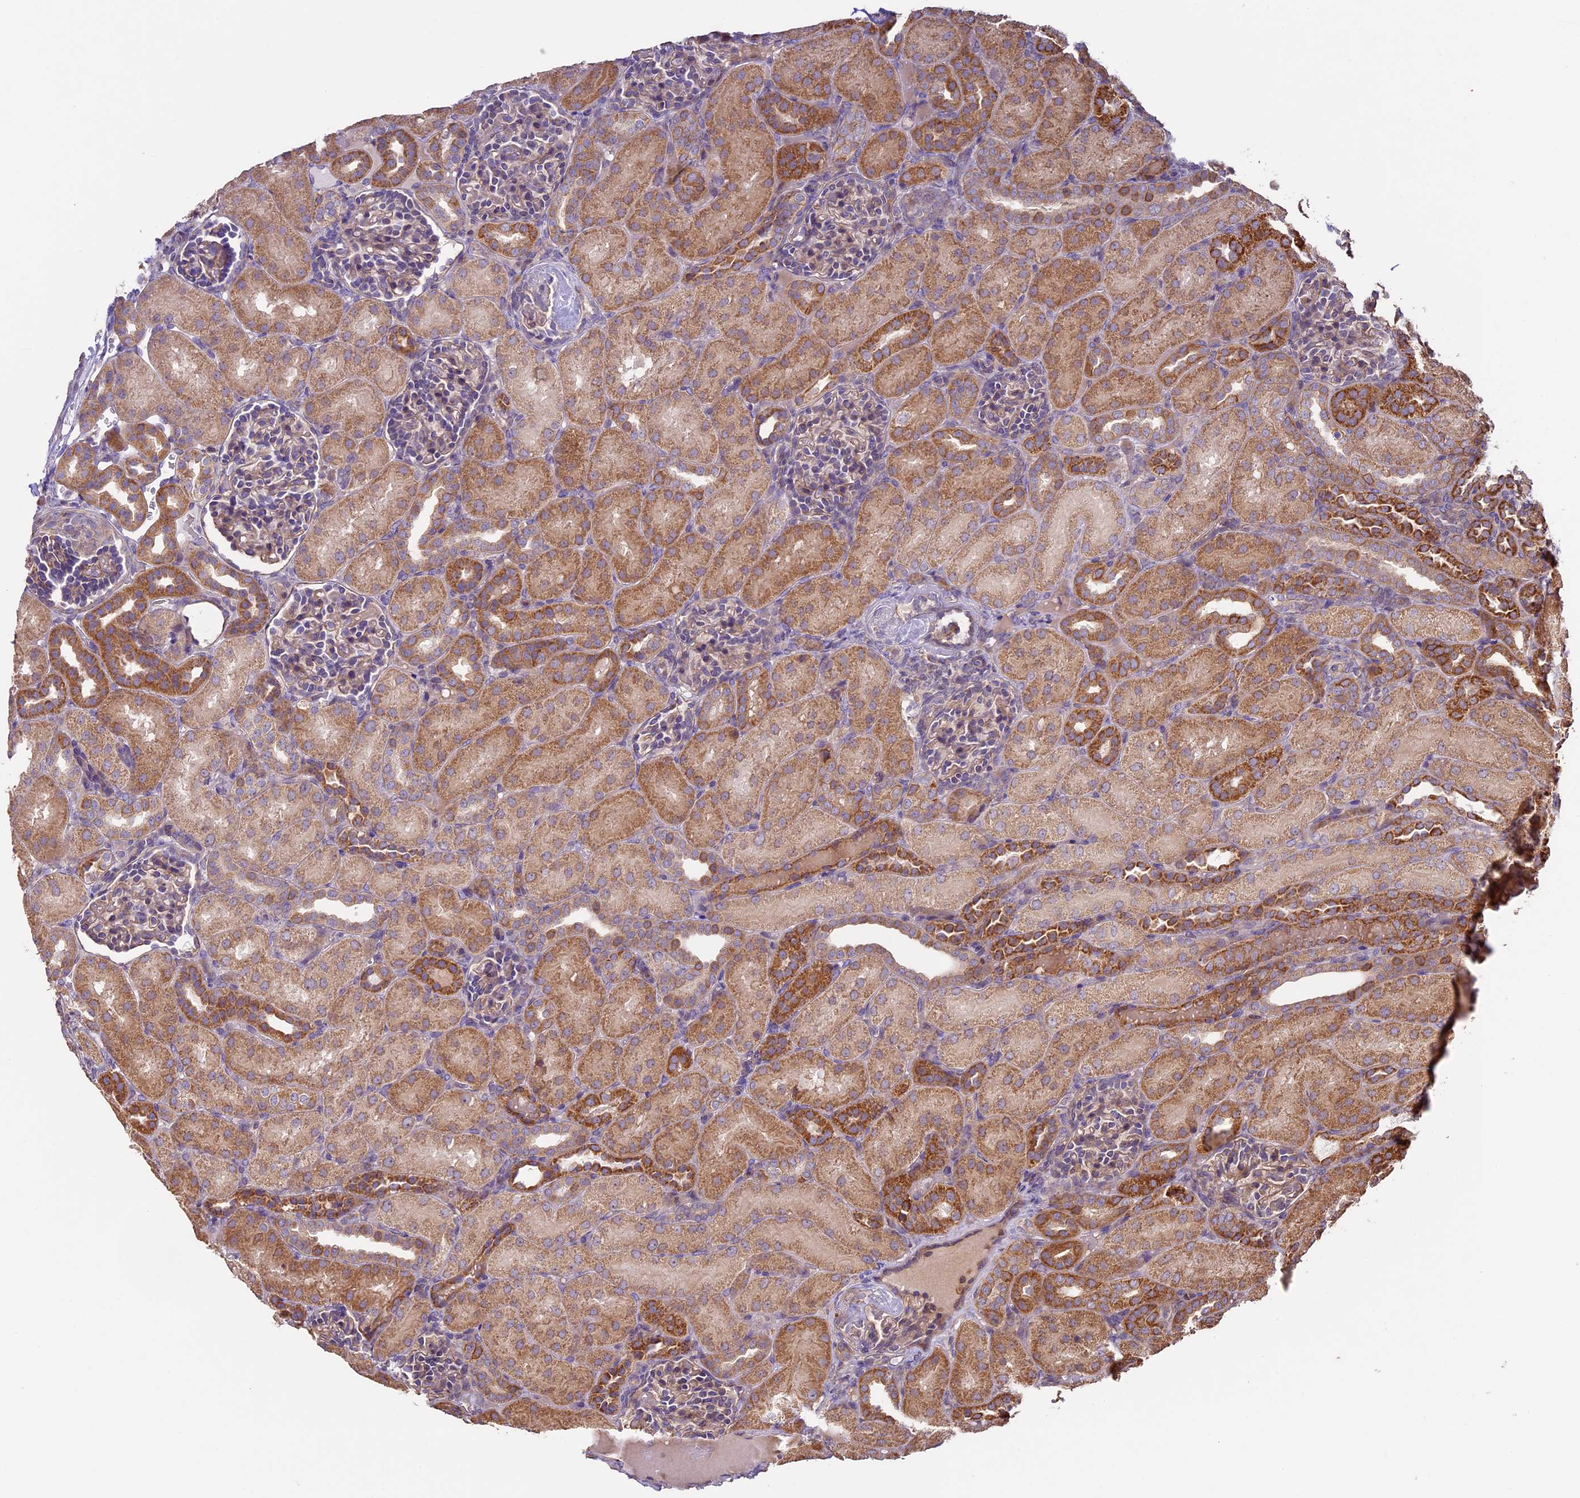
{"staining": {"intensity": "weak", "quantity": "25%-75%", "location": "cytoplasmic/membranous"}, "tissue": "kidney", "cell_type": "Cells in glomeruli", "image_type": "normal", "snomed": [{"axis": "morphology", "description": "Normal tissue, NOS"}, {"axis": "topography", "description": "Kidney"}], "caption": "Cells in glomeruli show weak cytoplasmic/membranous staining in approximately 25%-75% of cells in normal kidney. (Brightfield microscopy of DAB IHC at high magnification).", "gene": "BCAS4", "patient": {"sex": "male", "age": 1}}